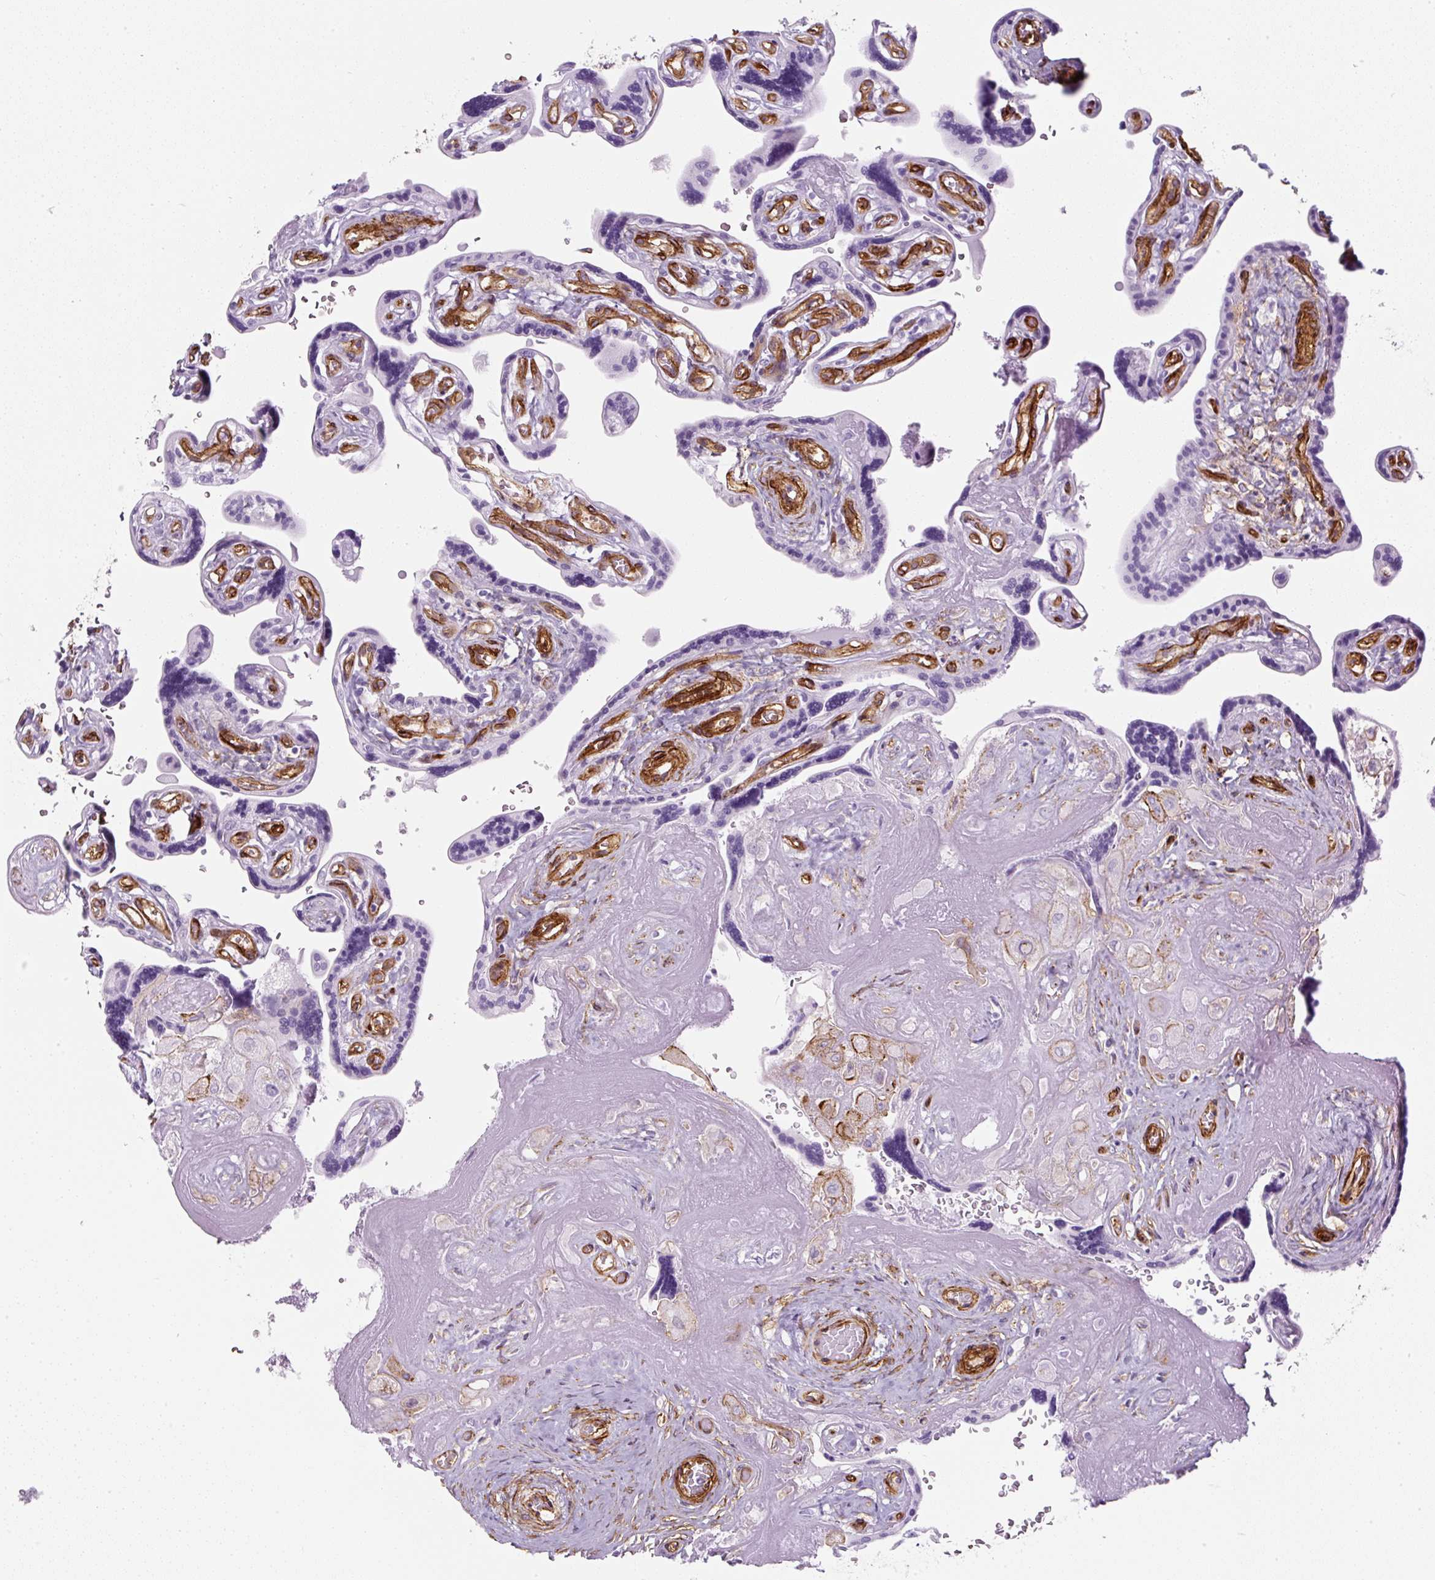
{"staining": {"intensity": "moderate", "quantity": "<25%", "location": "cytoplasmic/membranous"}, "tissue": "placenta", "cell_type": "Decidual cells", "image_type": "normal", "snomed": [{"axis": "morphology", "description": "Normal tissue, NOS"}, {"axis": "topography", "description": "Placenta"}], "caption": "Protein staining displays moderate cytoplasmic/membranous expression in approximately <25% of decidual cells in normal placenta. The staining was performed using DAB (3,3'-diaminobenzidine) to visualize the protein expression in brown, while the nuclei were stained in blue with hematoxylin (Magnification: 20x).", "gene": "CAVIN3", "patient": {"sex": "female", "age": 32}}